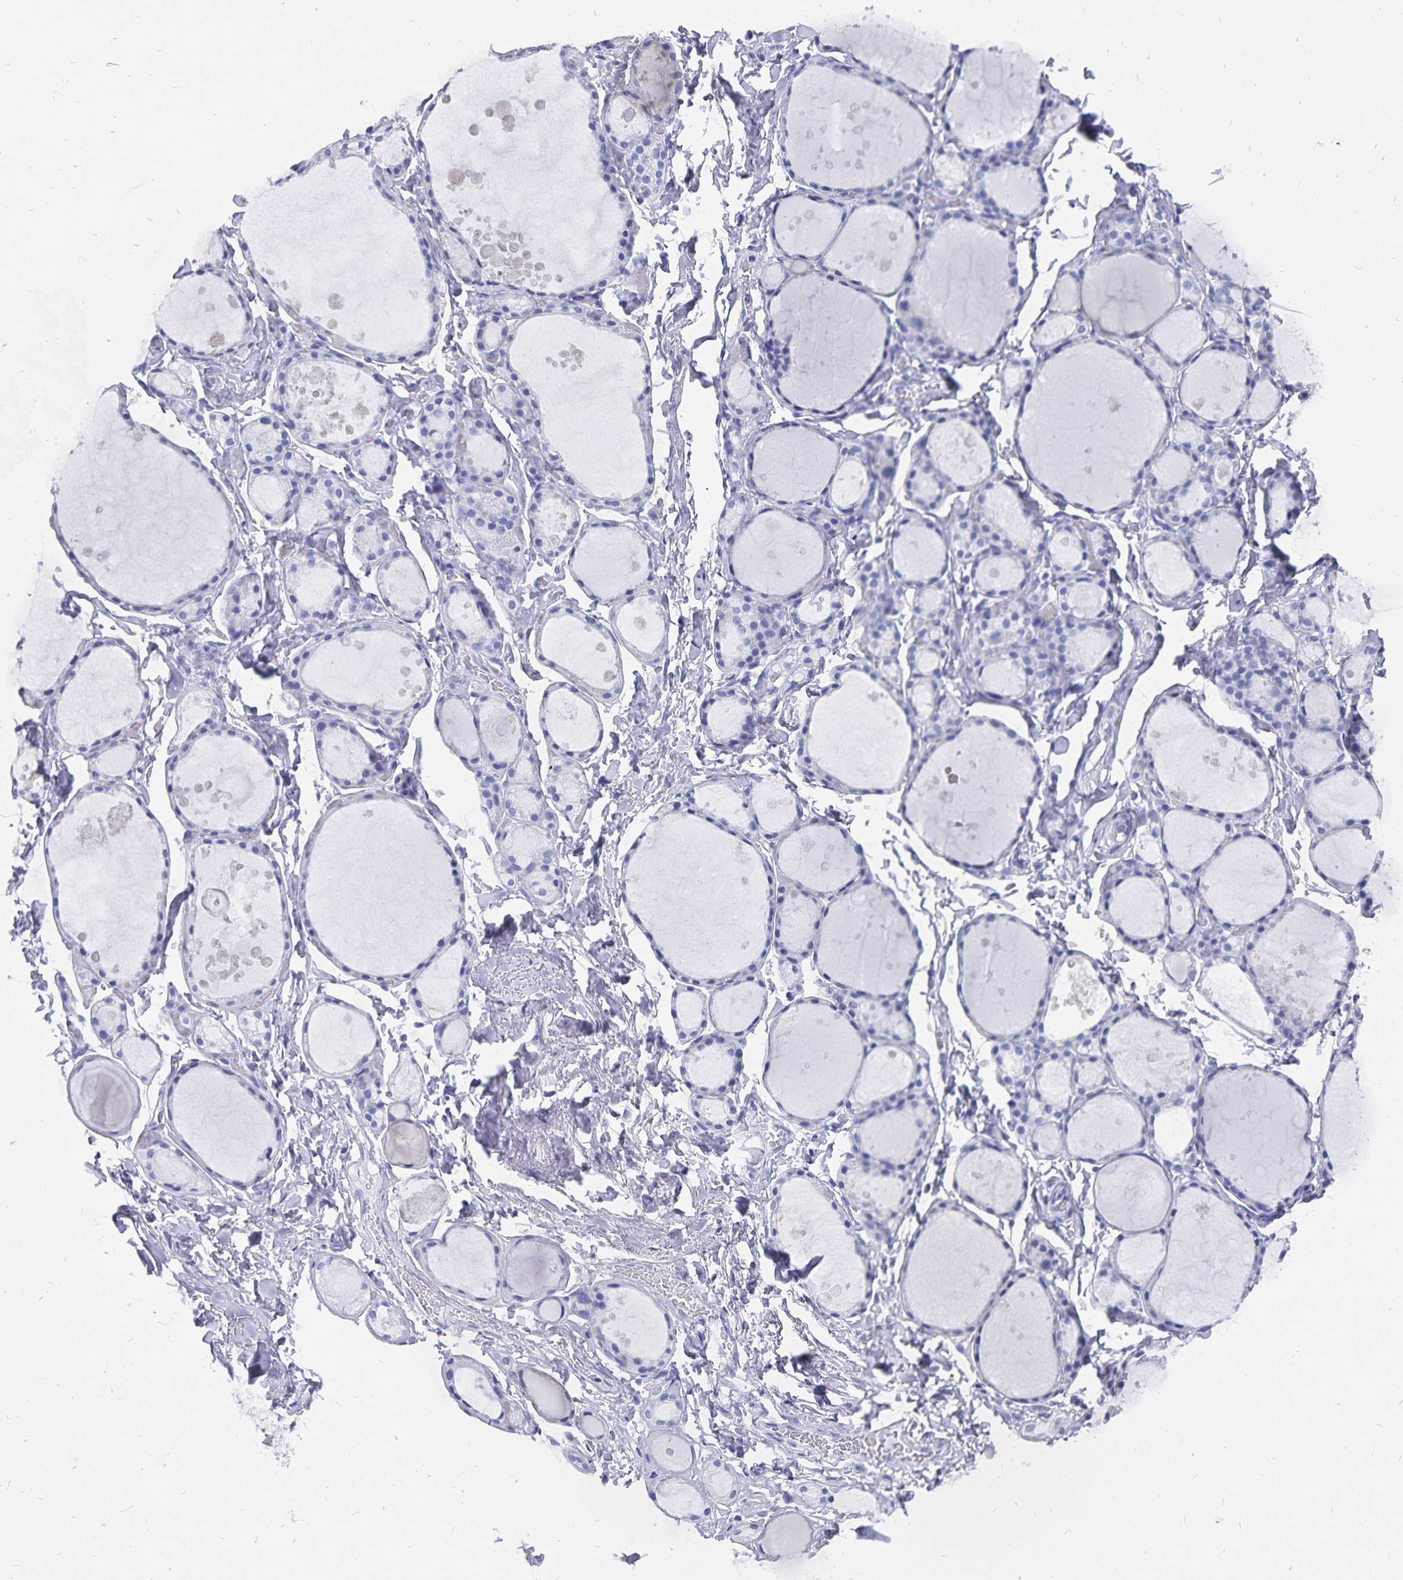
{"staining": {"intensity": "negative", "quantity": "none", "location": "none"}, "tissue": "thyroid gland", "cell_type": "Glandular cells", "image_type": "normal", "snomed": [{"axis": "morphology", "description": "Normal tissue, NOS"}, {"axis": "topography", "description": "Thyroid gland"}], "caption": "DAB (3,3'-diaminobenzidine) immunohistochemical staining of normal human thyroid gland demonstrates no significant expression in glandular cells.", "gene": "ADH1A", "patient": {"sex": "male", "age": 68}}